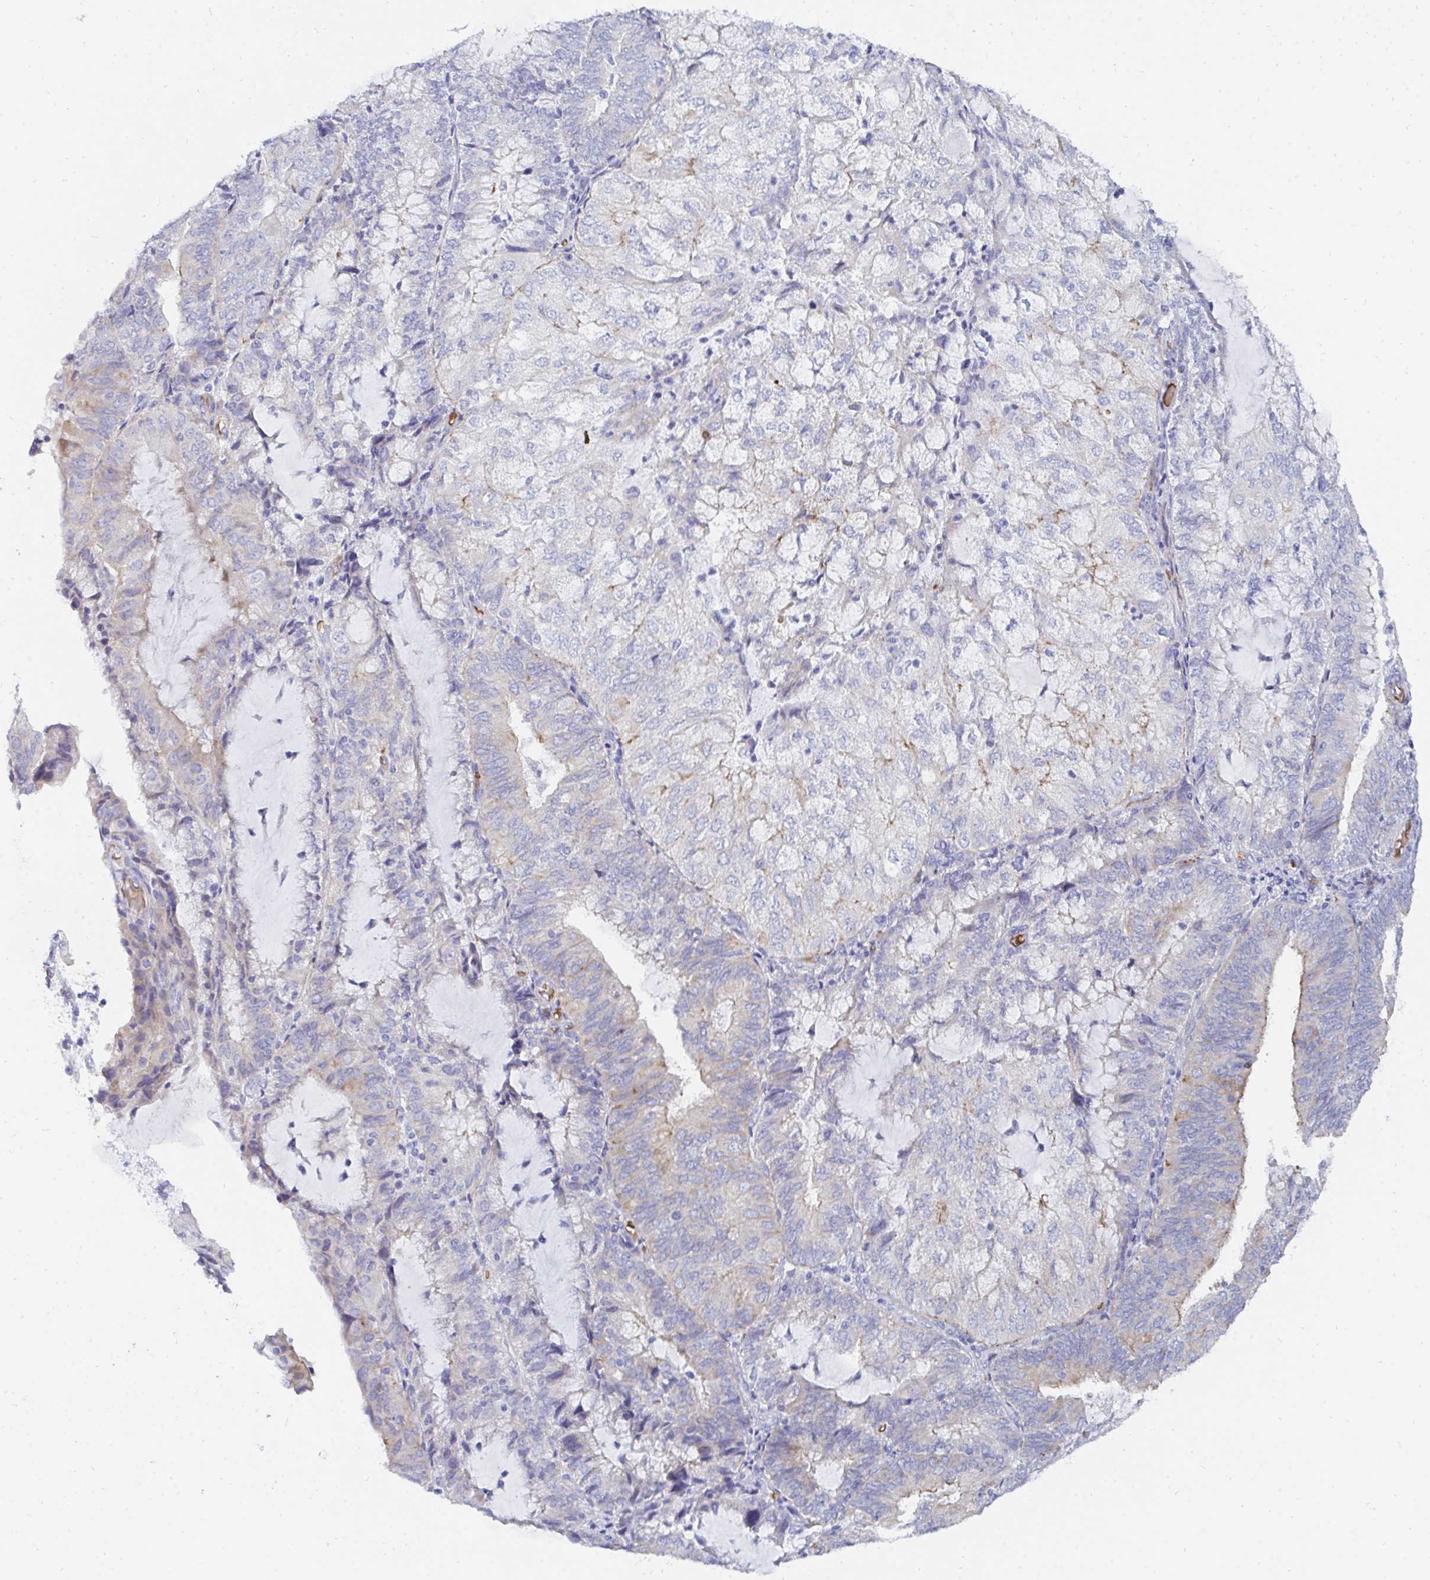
{"staining": {"intensity": "negative", "quantity": "none", "location": "none"}, "tissue": "endometrial cancer", "cell_type": "Tumor cells", "image_type": "cancer", "snomed": [{"axis": "morphology", "description": "Adenocarcinoma, NOS"}, {"axis": "topography", "description": "Endometrium"}], "caption": "The image demonstrates no staining of tumor cells in endometrial cancer.", "gene": "MROH2B", "patient": {"sex": "female", "age": 81}}